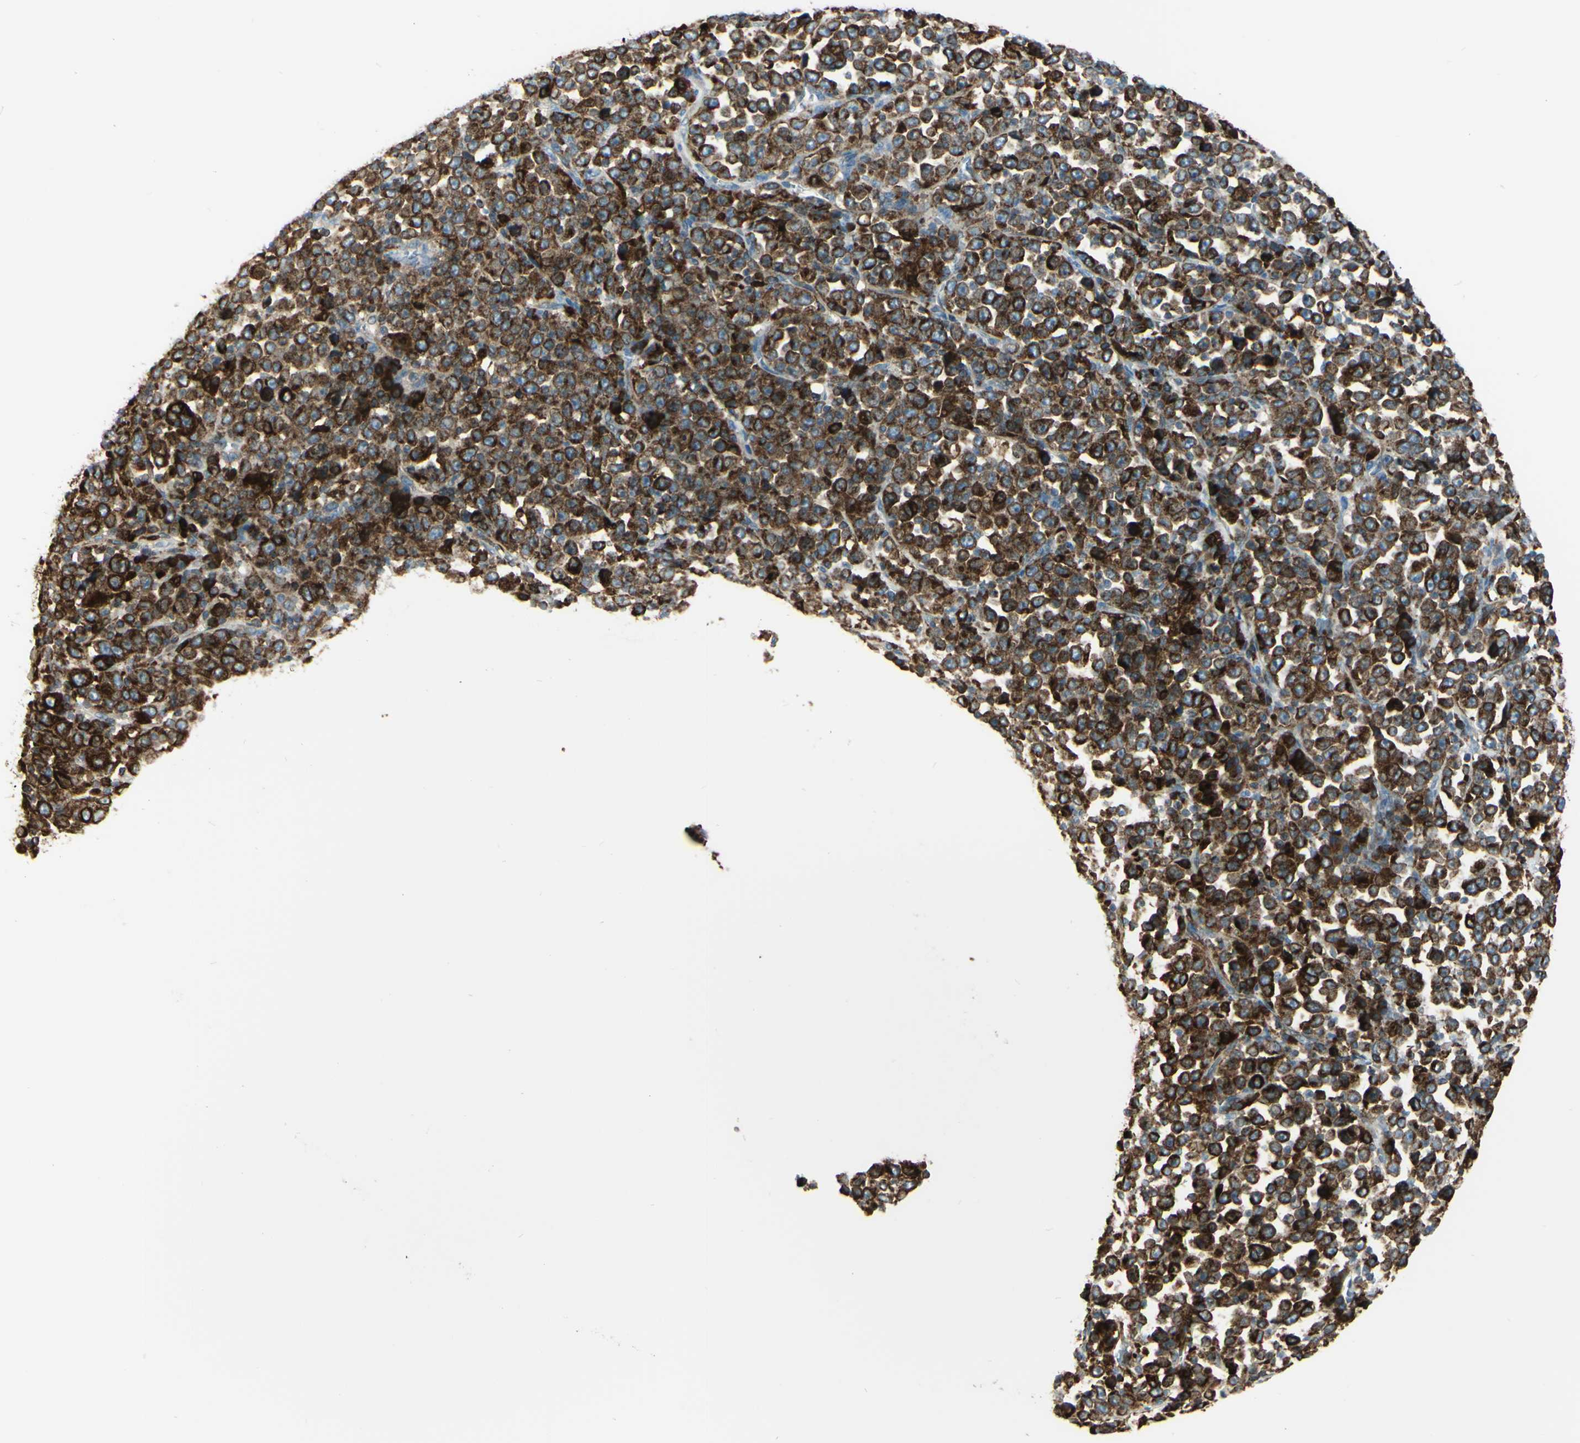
{"staining": {"intensity": "strong", "quantity": ">75%", "location": "cytoplasmic/membranous"}, "tissue": "stomach cancer", "cell_type": "Tumor cells", "image_type": "cancer", "snomed": [{"axis": "morphology", "description": "Normal tissue, NOS"}, {"axis": "morphology", "description": "Adenocarcinoma, NOS"}, {"axis": "topography", "description": "Stomach, upper"}, {"axis": "topography", "description": "Stomach"}], "caption": "A brown stain labels strong cytoplasmic/membranous expression of a protein in human stomach cancer tumor cells. (DAB IHC, brown staining for protein, blue staining for nuclei).", "gene": "CD74", "patient": {"sex": "male", "age": 59}}